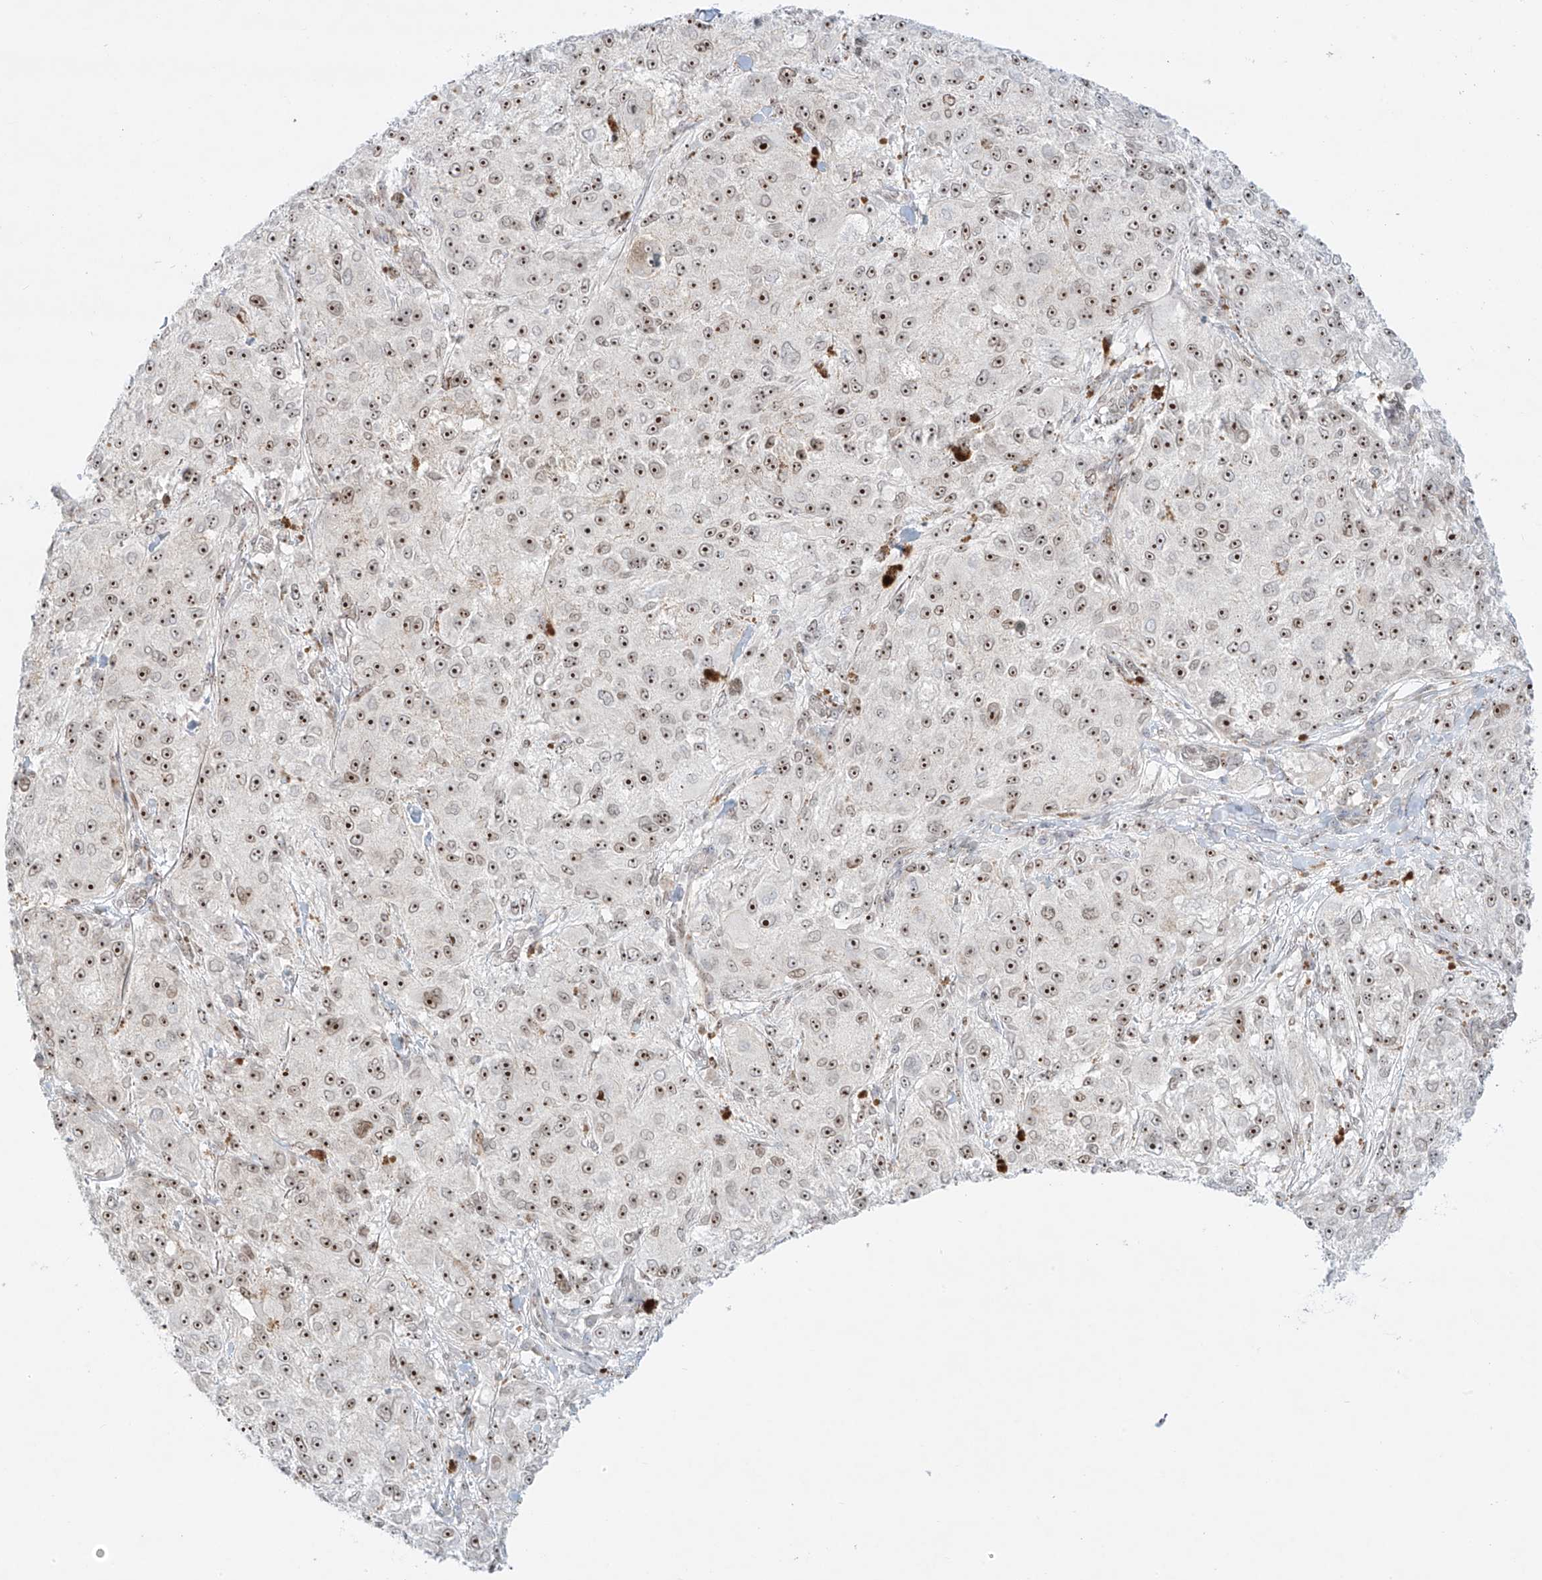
{"staining": {"intensity": "moderate", "quantity": ">75%", "location": "nuclear"}, "tissue": "melanoma", "cell_type": "Tumor cells", "image_type": "cancer", "snomed": [{"axis": "morphology", "description": "Necrosis, NOS"}, {"axis": "morphology", "description": "Malignant melanoma, NOS"}, {"axis": "topography", "description": "Skin"}], "caption": "A photomicrograph showing moderate nuclear staining in approximately >75% of tumor cells in melanoma, as visualized by brown immunohistochemical staining.", "gene": "ZNF512", "patient": {"sex": "female", "age": 87}}